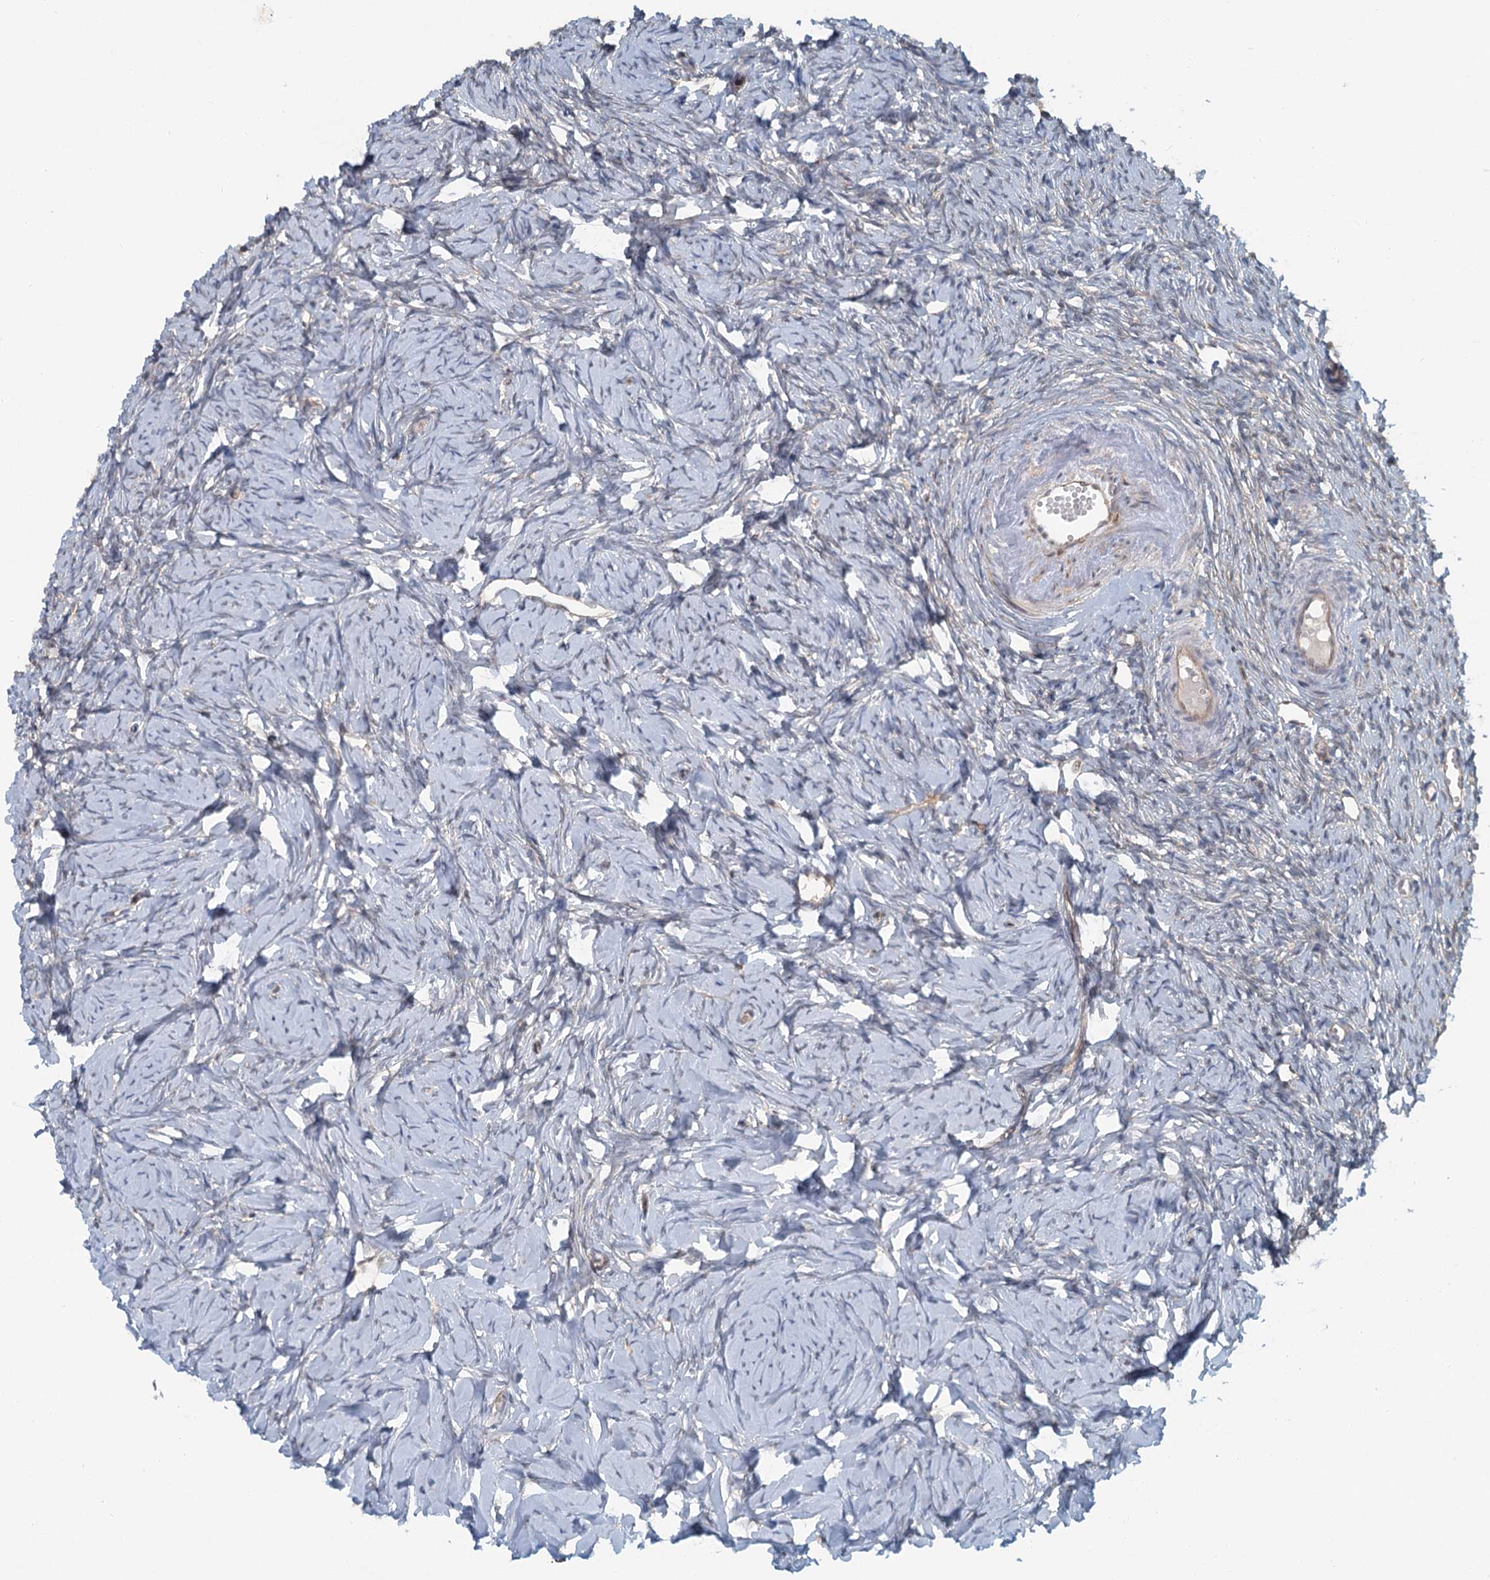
{"staining": {"intensity": "negative", "quantity": "none", "location": "none"}, "tissue": "ovary", "cell_type": "Ovarian stroma cells", "image_type": "normal", "snomed": [{"axis": "morphology", "description": "Normal tissue, NOS"}, {"axis": "topography", "description": "Ovary"}], "caption": "The immunohistochemistry (IHC) micrograph has no significant positivity in ovarian stroma cells of ovary. Brightfield microscopy of IHC stained with DAB (3,3'-diaminobenzidine) (brown) and hematoxylin (blue), captured at high magnification.", "gene": "TAS2R42", "patient": {"sex": "female", "age": 51}}